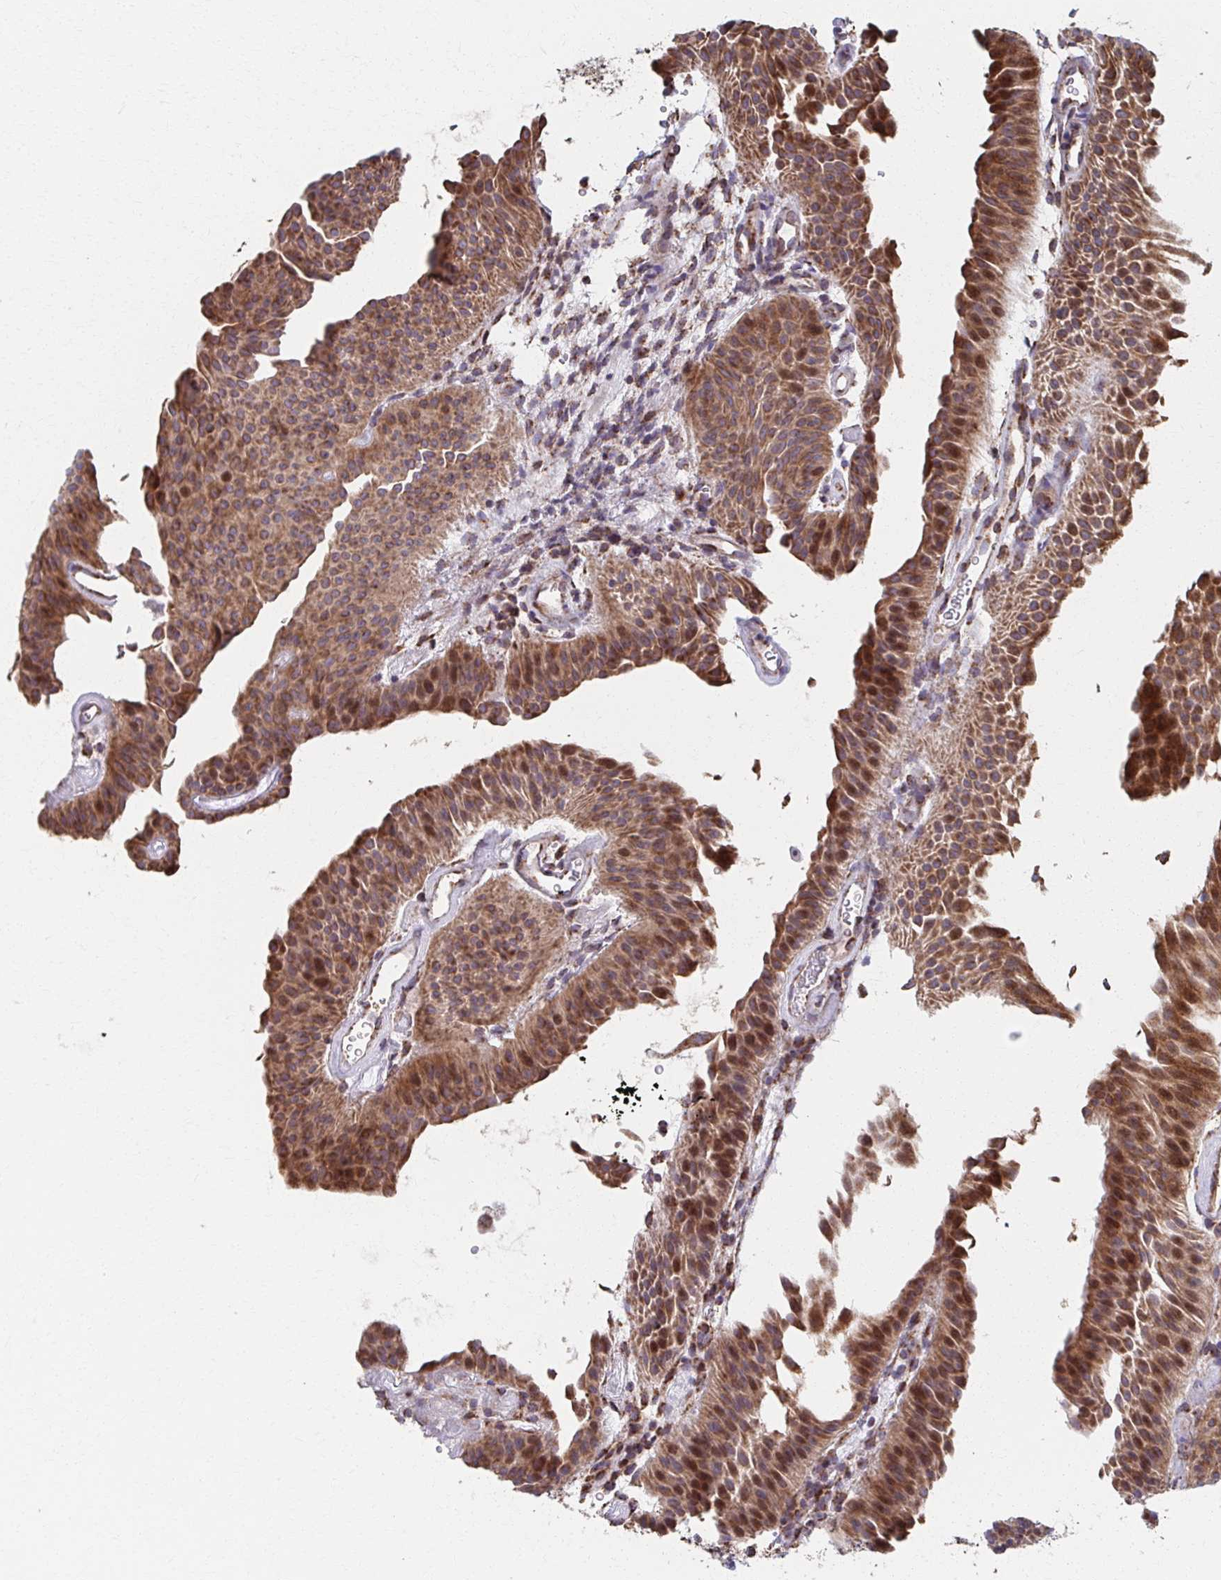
{"staining": {"intensity": "strong", "quantity": ">75%", "location": "cytoplasmic/membranous"}, "tissue": "urothelial cancer", "cell_type": "Tumor cells", "image_type": "cancer", "snomed": [{"axis": "morphology", "description": "Urothelial carcinoma, Low grade"}, {"axis": "topography", "description": "Urinary bladder"}], "caption": "A brown stain labels strong cytoplasmic/membranous staining of a protein in human urothelial cancer tumor cells.", "gene": "SAT1", "patient": {"sex": "female", "age": 60}}